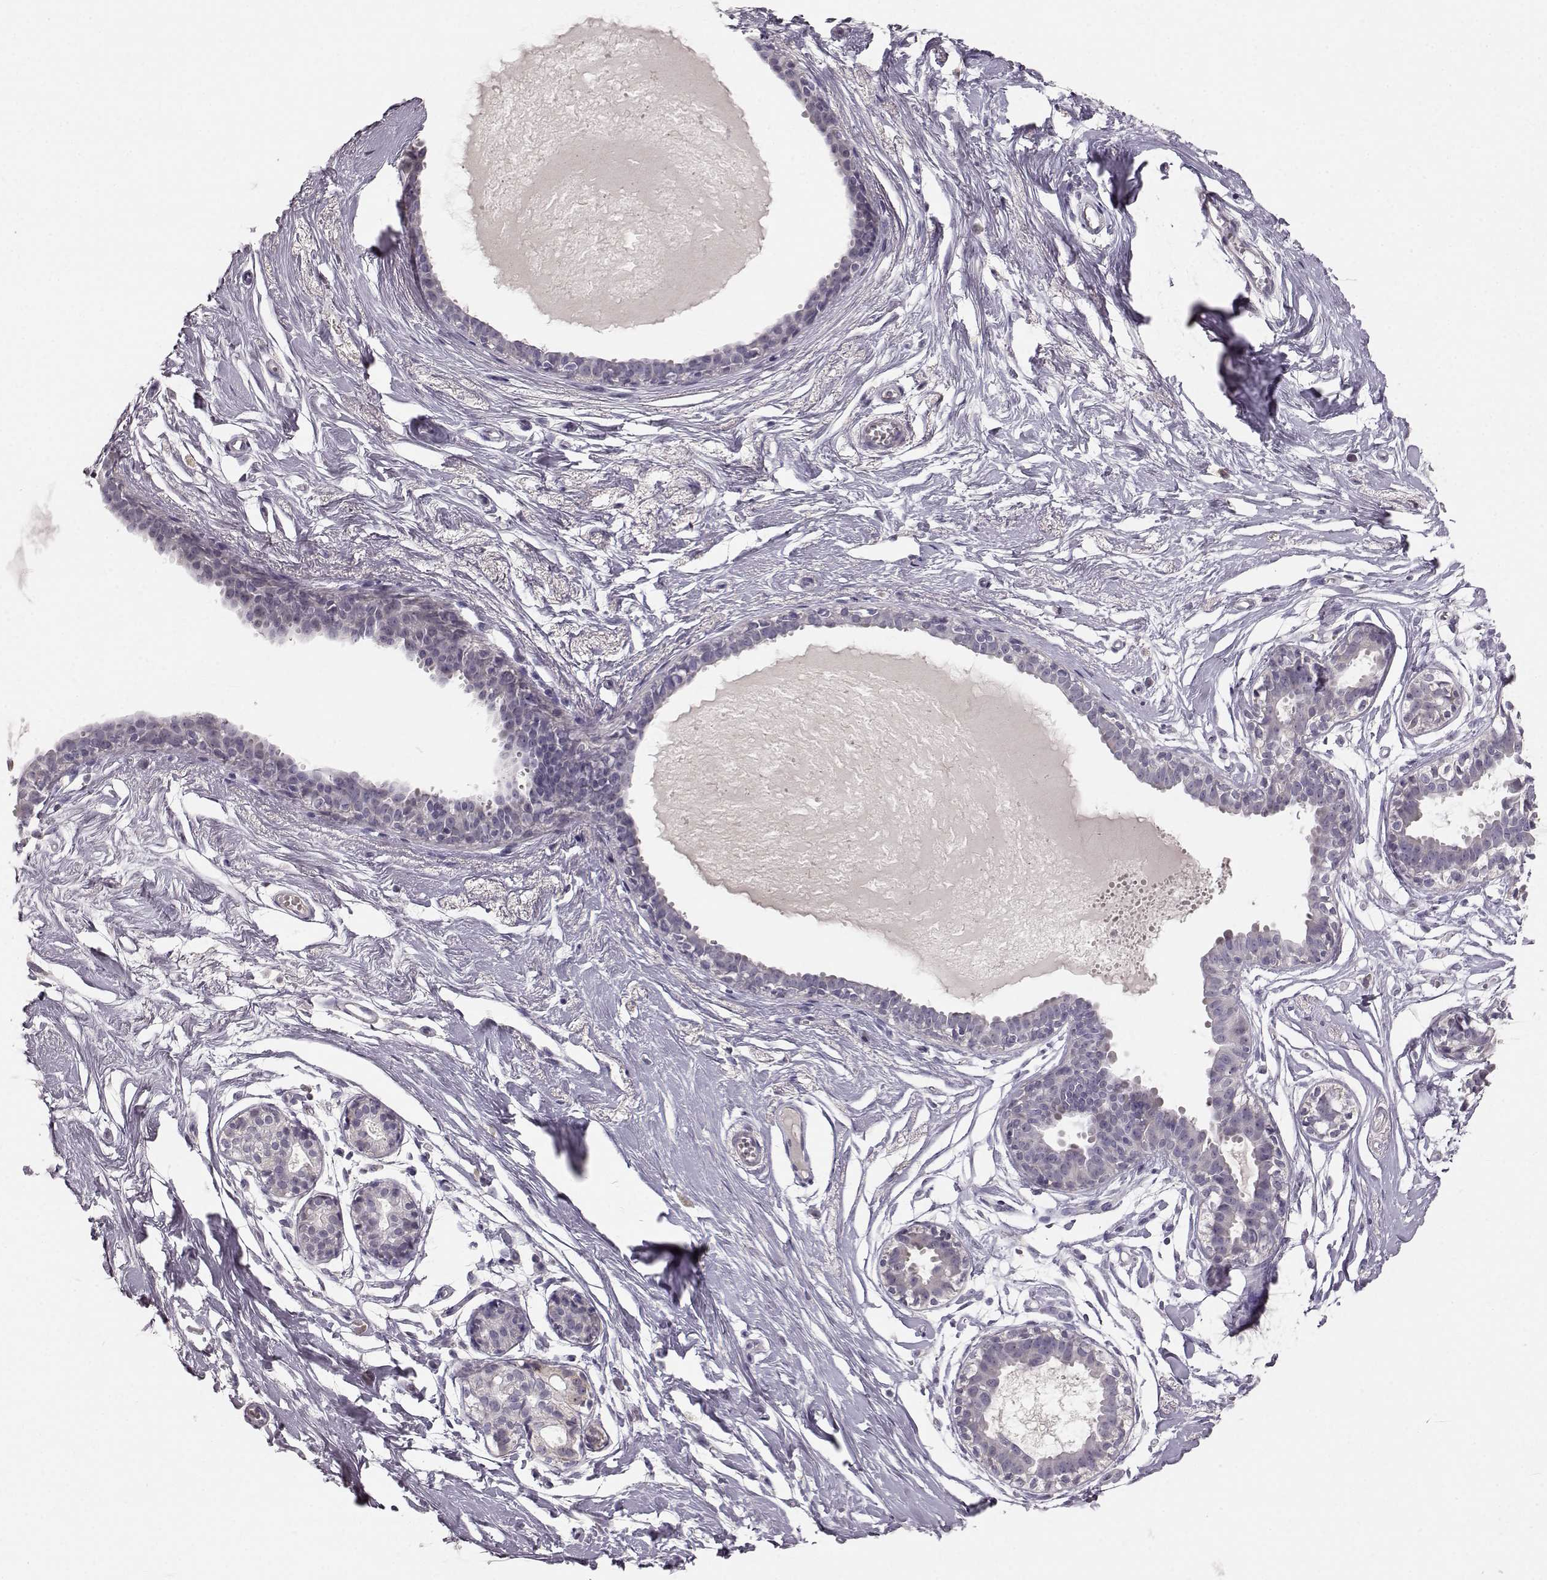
{"staining": {"intensity": "negative", "quantity": "none", "location": "none"}, "tissue": "breast", "cell_type": "Adipocytes", "image_type": "normal", "snomed": [{"axis": "morphology", "description": "Normal tissue, NOS"}, {"axis": "topography", "description": "Breast"}], "caption": "Immunohistochemistry of unremarkable breast reveals no staining in adipocytes.", "gene": "BFSP2", "patient": {"sex": "female", "age": 49}}